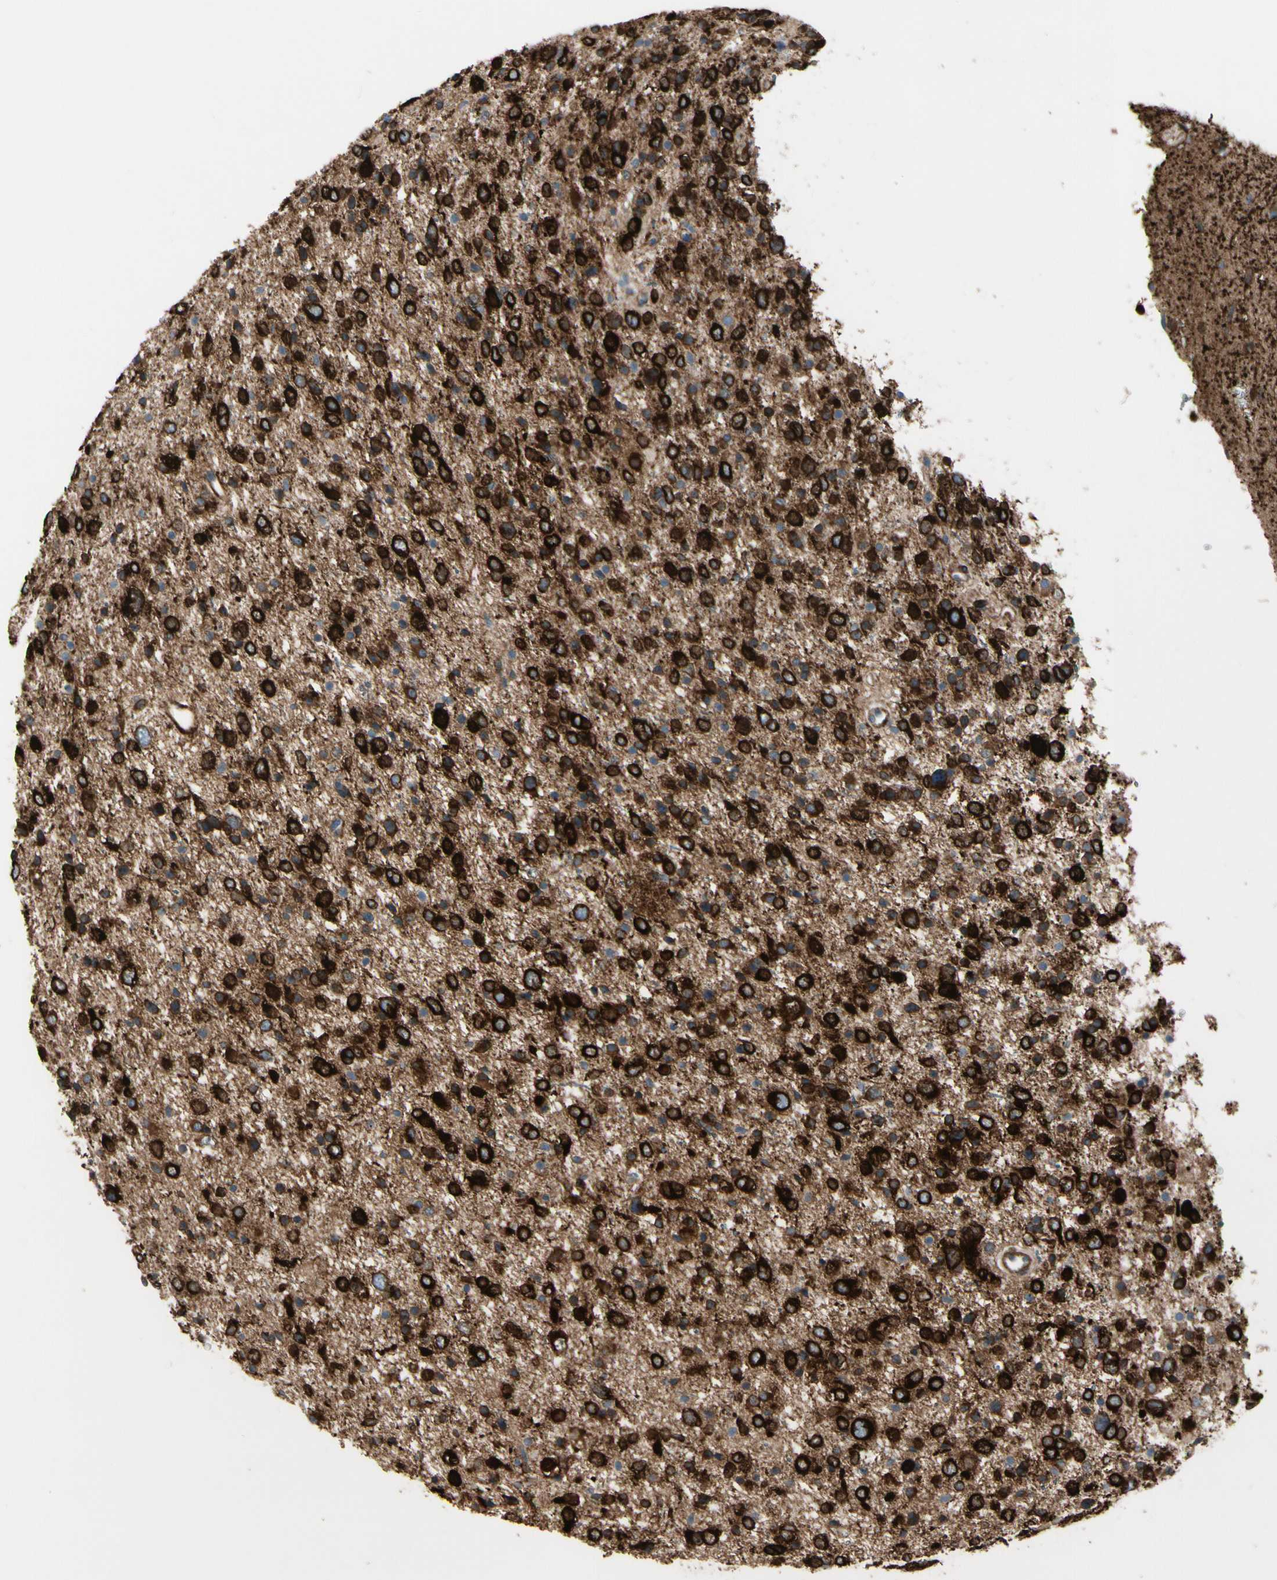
{"staining": {"intensity": "strong", "quantity": "25%-75%", "location": "cytoplasmic/membranous"}, "tissue": "glioma", "cell_type": "Tumor cells", "image_type": "cancer", "snomed": [{"axis": "morphology", "description": "Glioma, malignant, Low grade"}, {"axis": "topography", "description": "Brain"}], "caption": "There is high levels of strong cytoplasmic/membranous staining in tumor cells of malignant glioma (low-grade), as demonstrated by immunohistochemical staining (brown color).", "gene": "MAP2", "patient": {"sex": "female", "age": 37}}